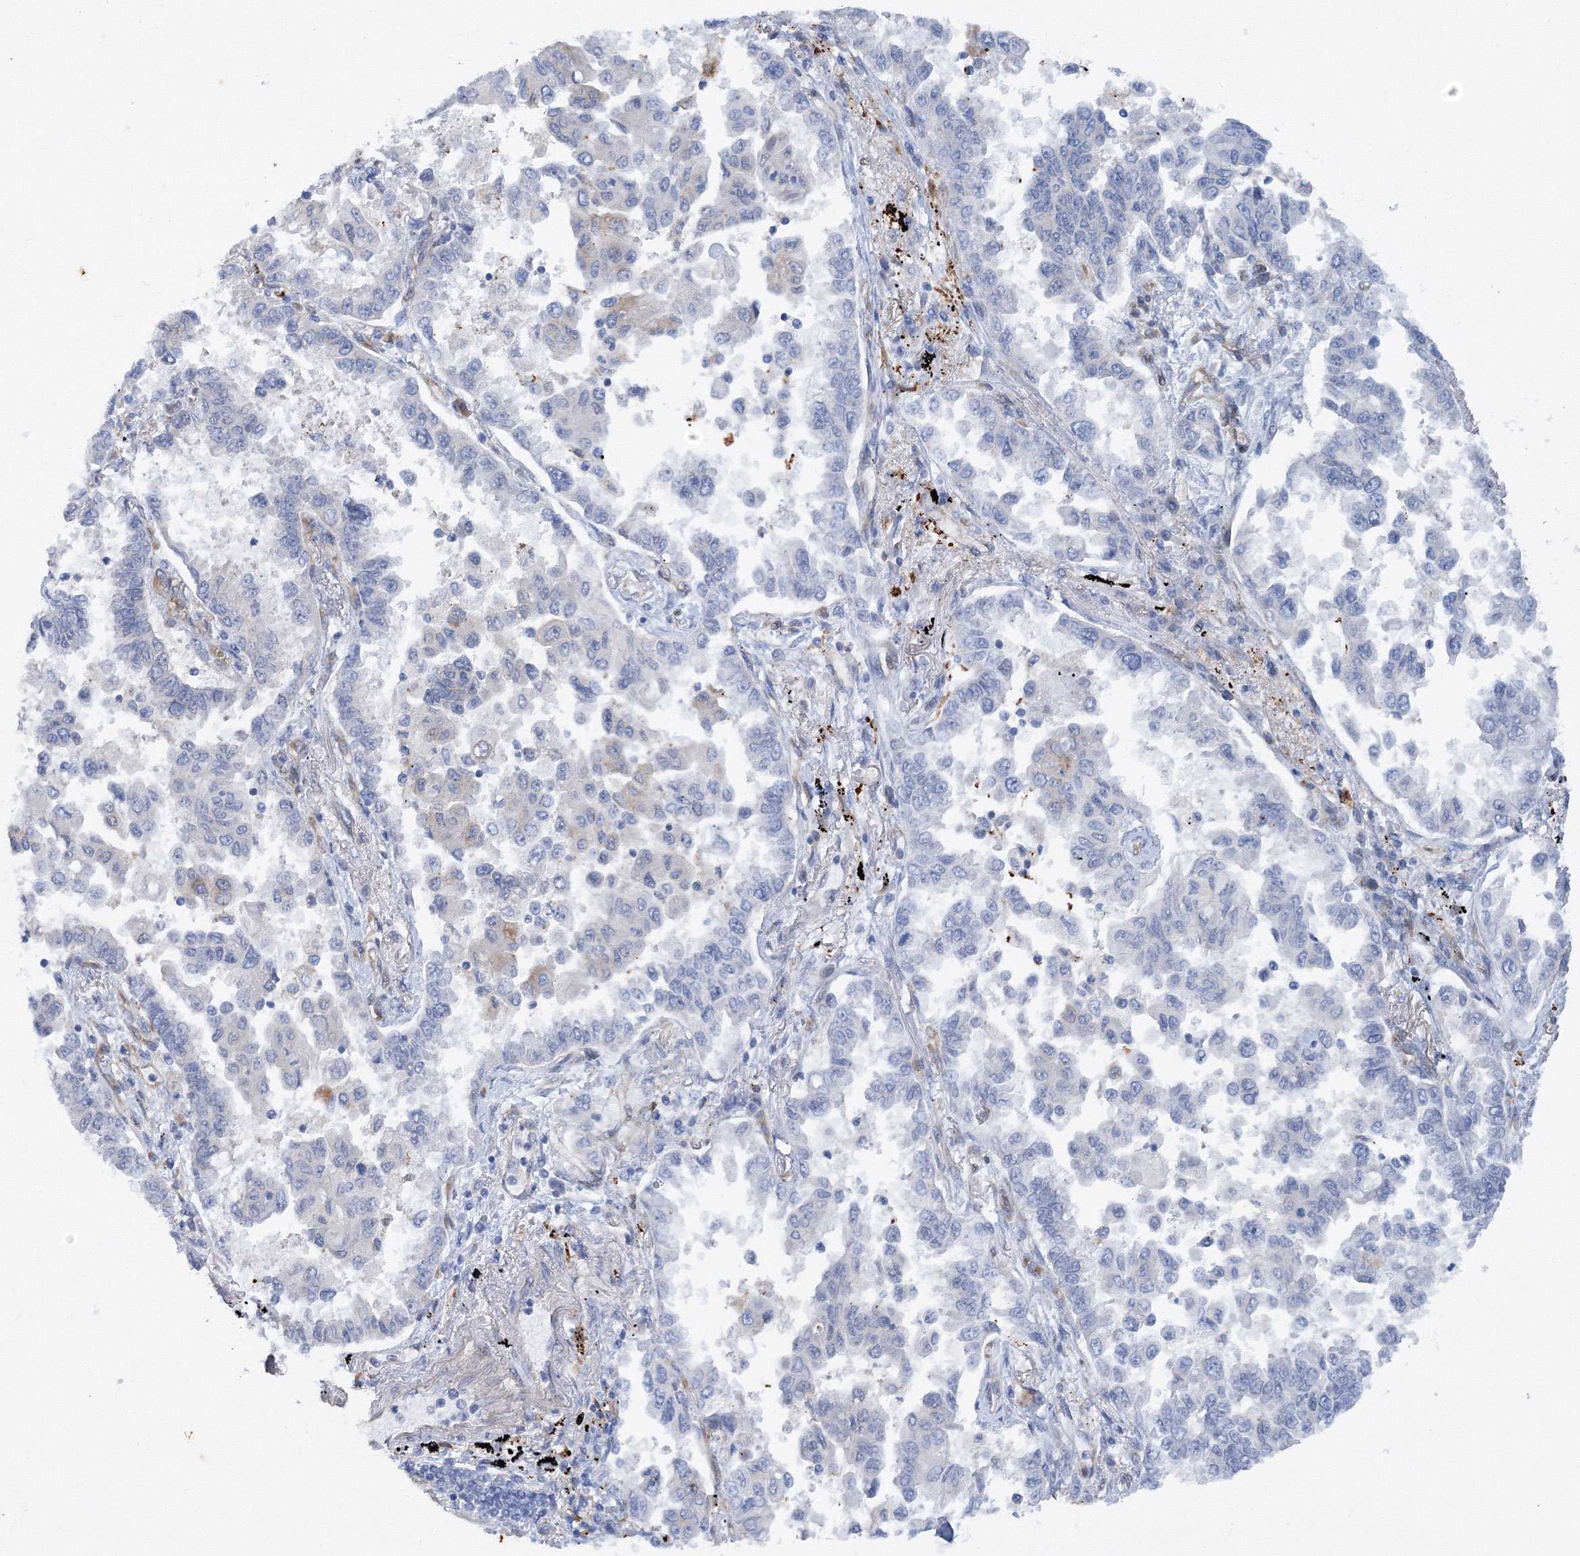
{"staining": {"intensity": "negative", "quantity": "none", "location": "none"}, "tissue": "lung cancer", "cell_type": "Tumor cells", "image_type": "cancer", "snomed": [{"axis": "morphology", "description": "Adenocarcinoma, NOS"}, {"axis": "topography", "description": "Lung"}], "caption": "Immunohistochemistry (IHC) histopathology image of neoplastic tissue: human adenocarcinoma (lung) stained with DAB demonstrates no significant protein staining in tumor cells. (IHC, brightfield microscopy, high magnification).", "gene": "TANC1", "patient": {"sex": "female", "age": 67}}